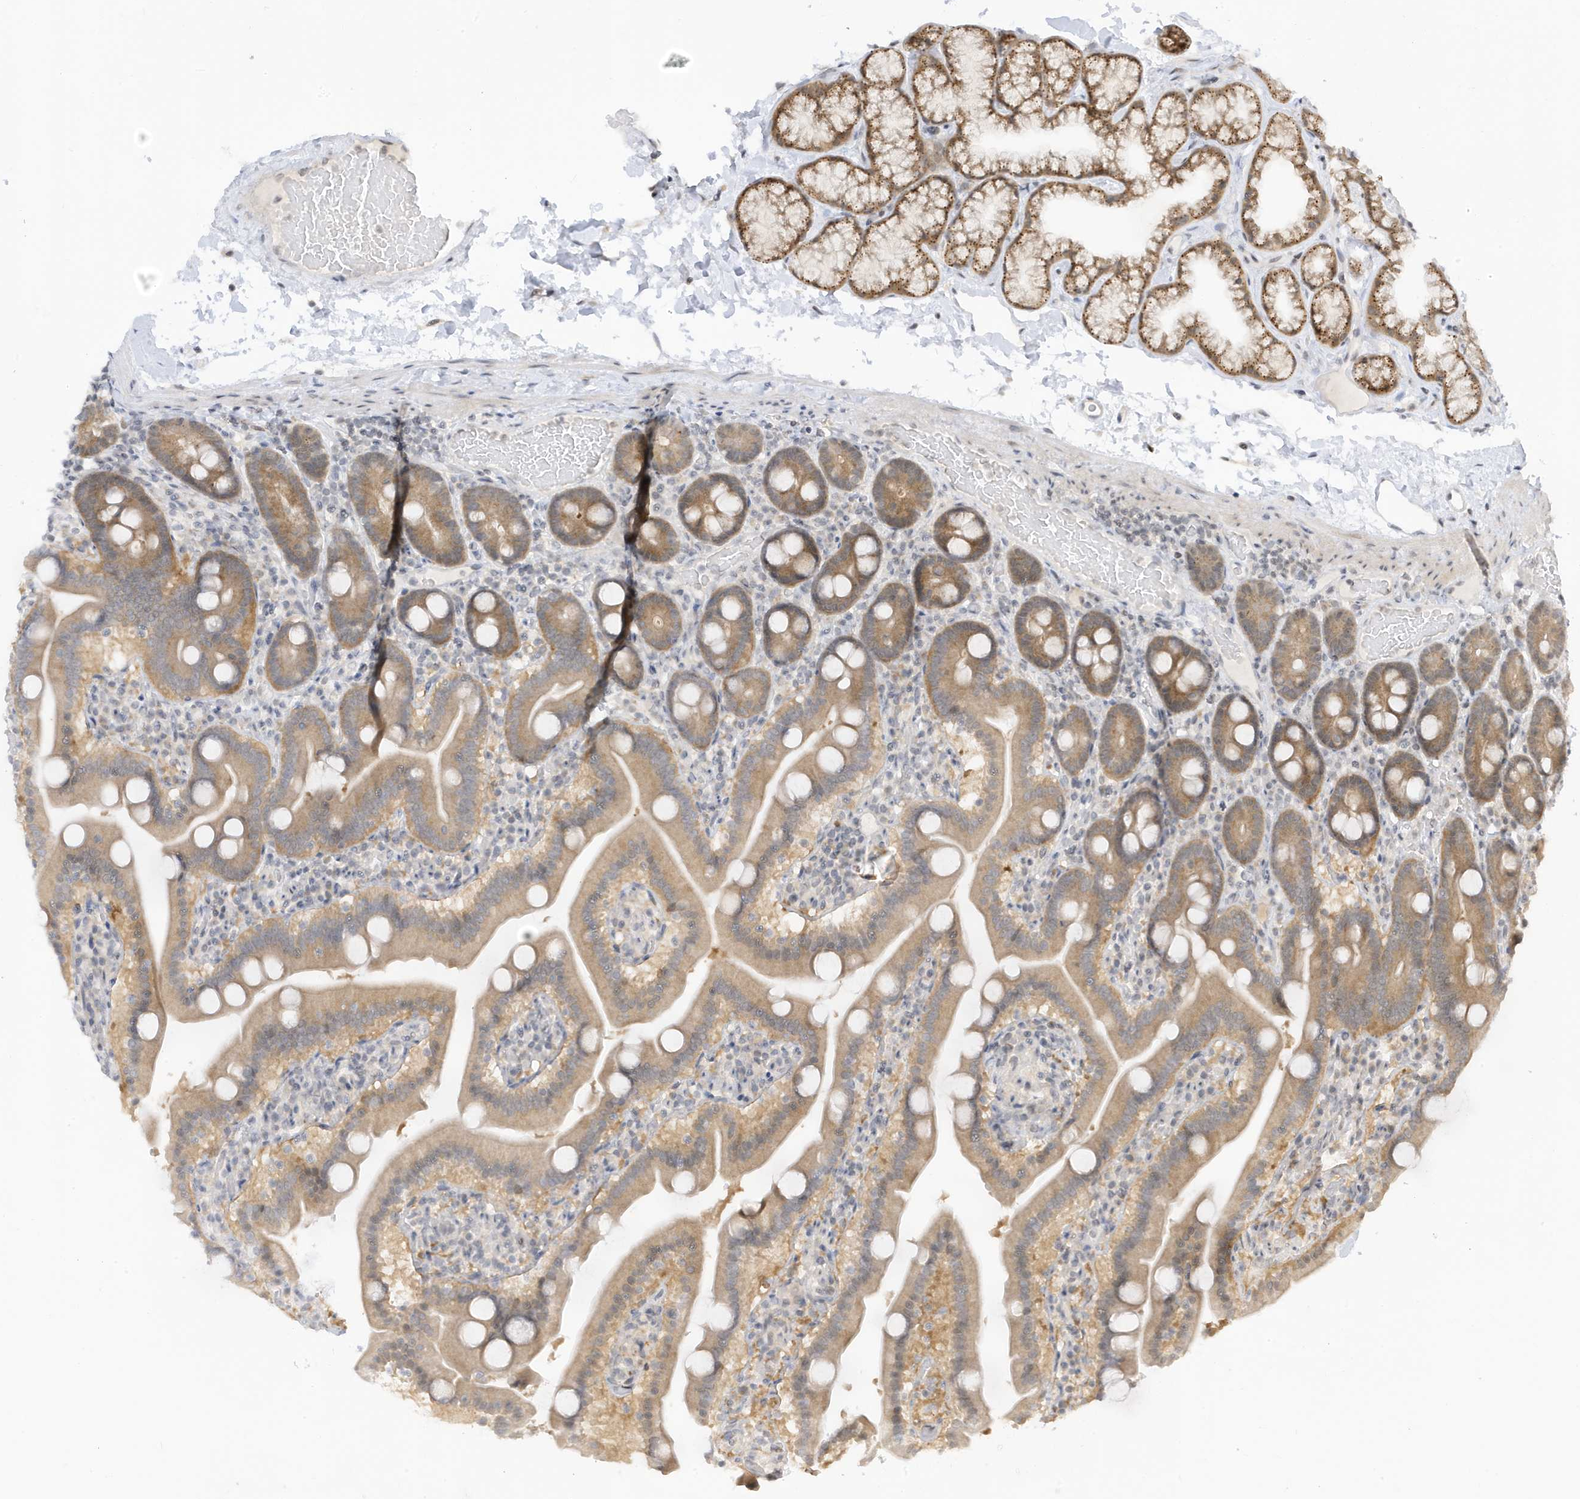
{"staining": {"intensity": "moderate", "quantity": ">75%", "location": "cytoplasmic/membranous"}, "tissue": "duodenum", "cell_type": "Glandular cells", "image_type": "normal", "snomed": [{"axis": "morphology", "description": "Normal tissue, NOS"}, {"axis": "topography", "description": "Duodenum"}], "caption": "Glandular cells show moderate cytoplasmic/membranous expression in approximately >75% of cells in unremarkable duodenum.", "gene": "TAB3", "patient": {"sex": "male", "age": 55}}